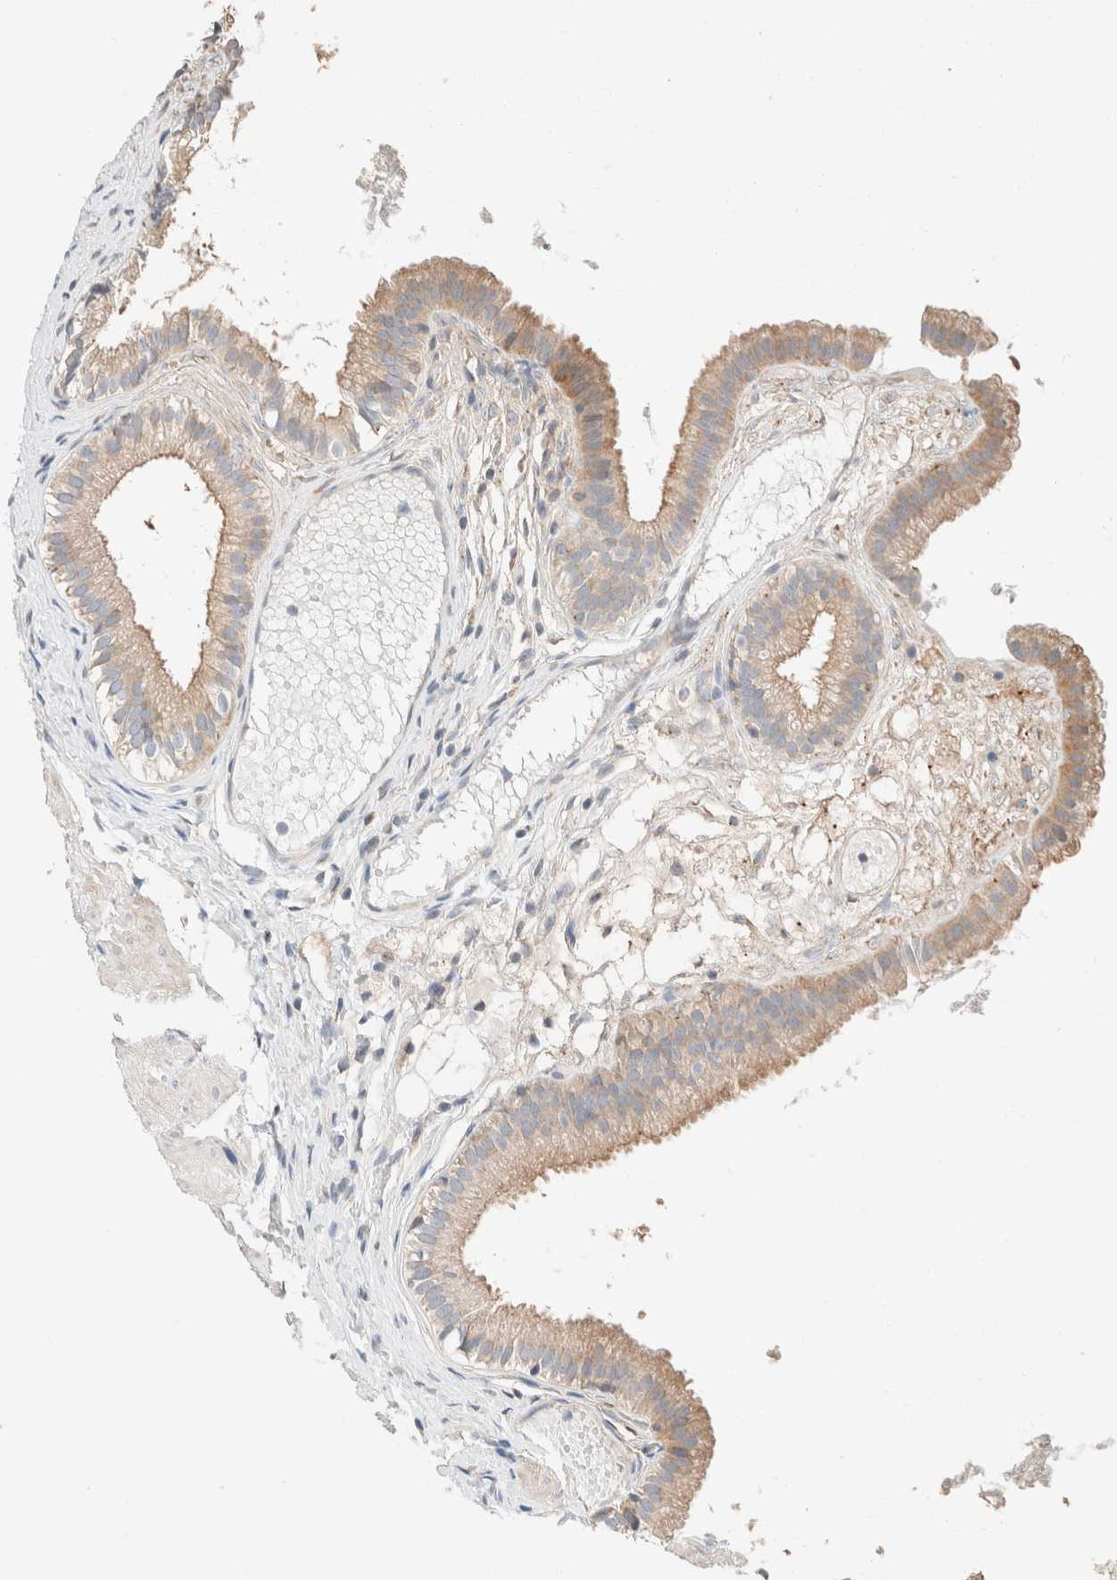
{"staining": {"intensity": "moderate", "quantity": ">75%", "location": "cytoplasmic/membranous"}, "tissue": "gallbladder", "cell_type": "Glandular cells", "image_type": "normal", "snomed": [{"axis": "morphology", "description": "Normal tissue, NOS"}, {"axis": "topography", "description": "Gallbladder"}], "caption": "This photomicrograph displays IHC staining of unremarkable gallbladder, with medium moderate cytoplasmic/membranous staining in approximately >75% of glandular cells.", "gene": "PCM1", "patient": {"sex": "female", "age": 26}}